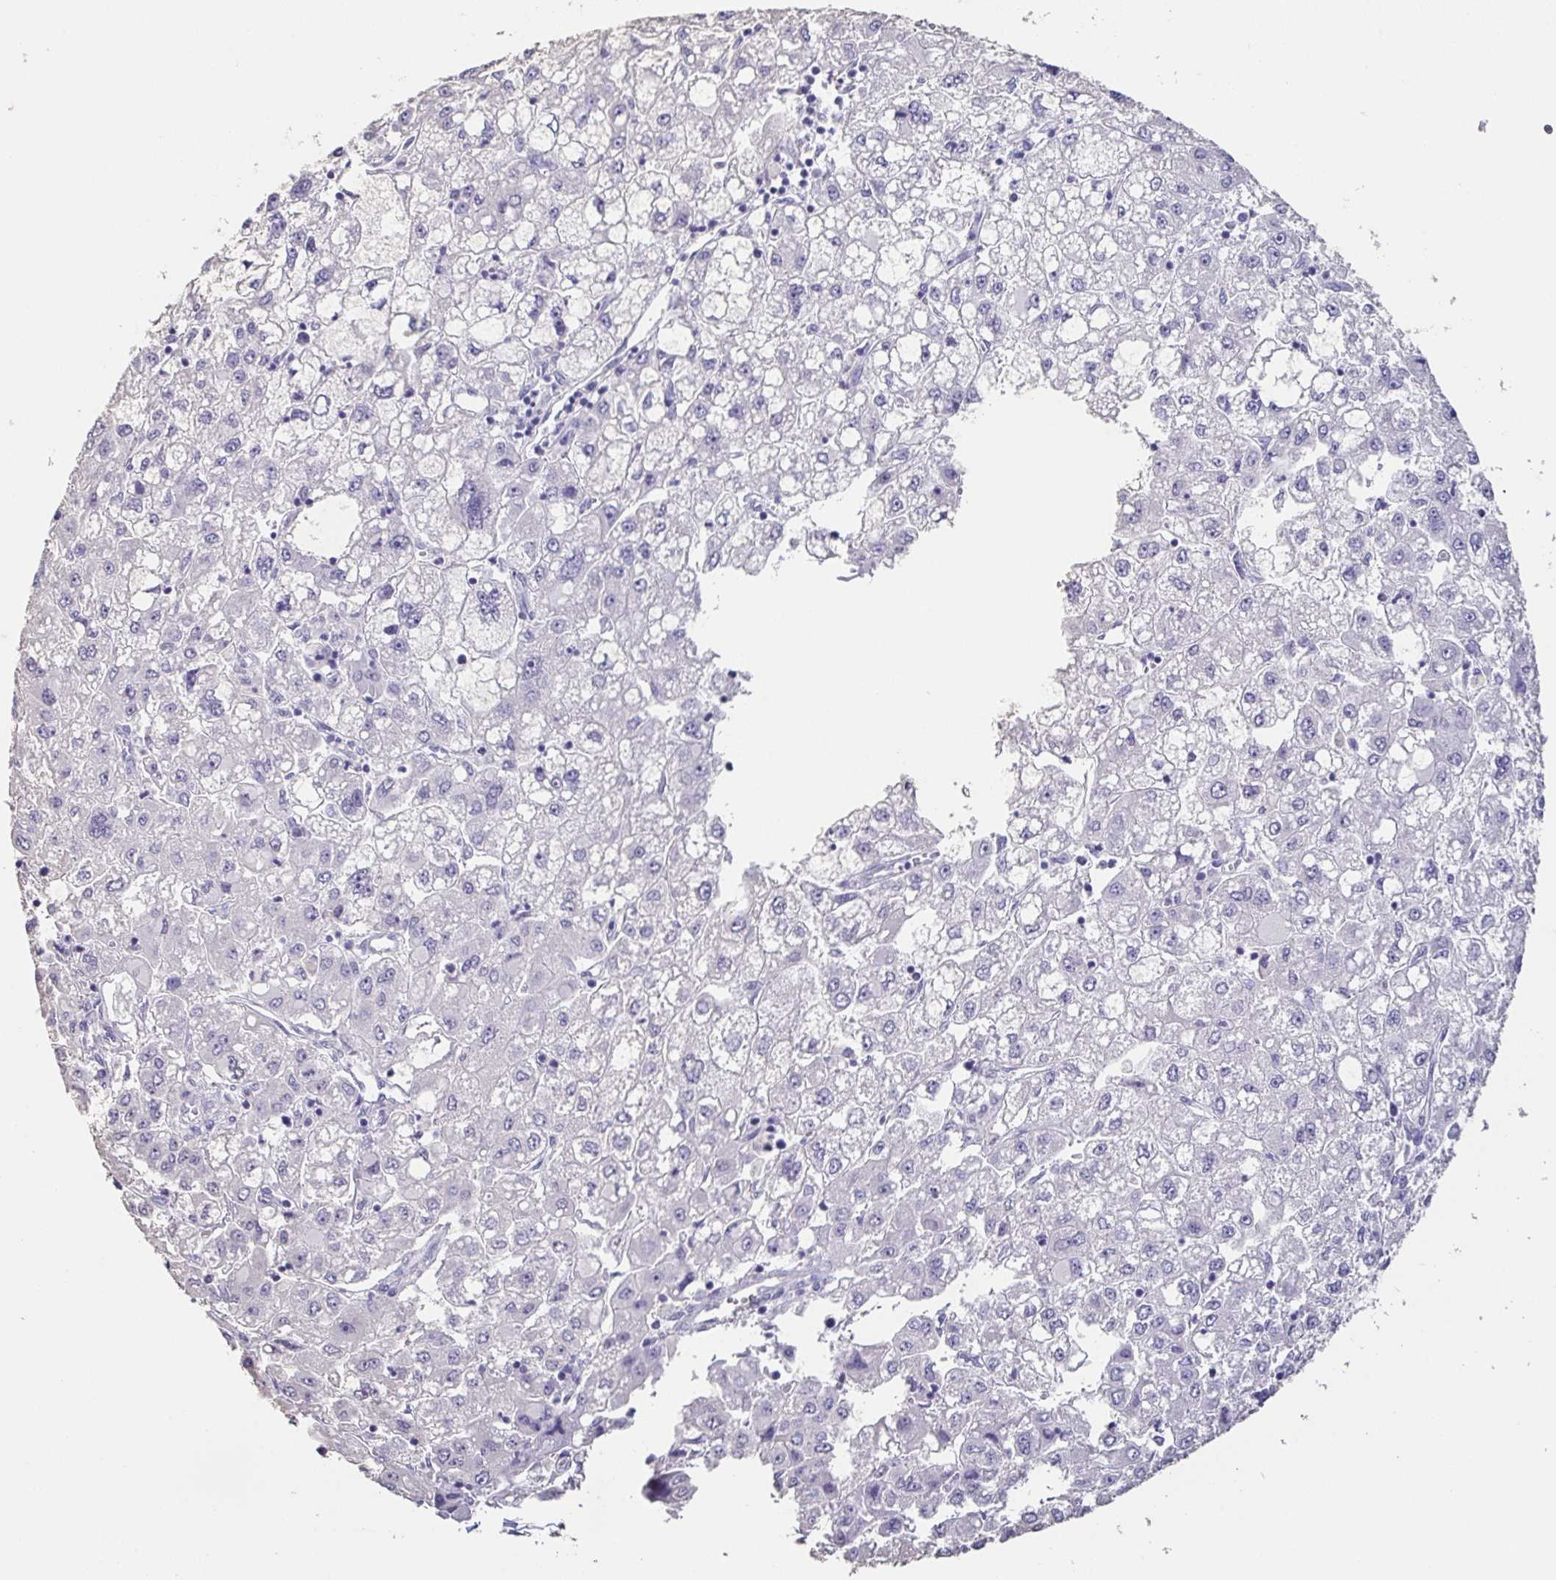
{"staining": {"intensity": "negative", "quantity": "none", "location": "none"}, "tissue": "liver cancer", "cell_type": "Tumor cells", "image_type": "cancer", "snomed": [{"axis": "morphology", "description": "Carcinoma, Hepatocellular, NOS"}, {"axis": "topography", "description": "Liver"}], "caption": "Immunohistochemistry (IHC) of human liver cancer shows no staining in tumor cells. (DAB IHC with hematoxylin counter stain).", "gene": "BPIFA2", "patient": {"sex": "male", "age": 40}}